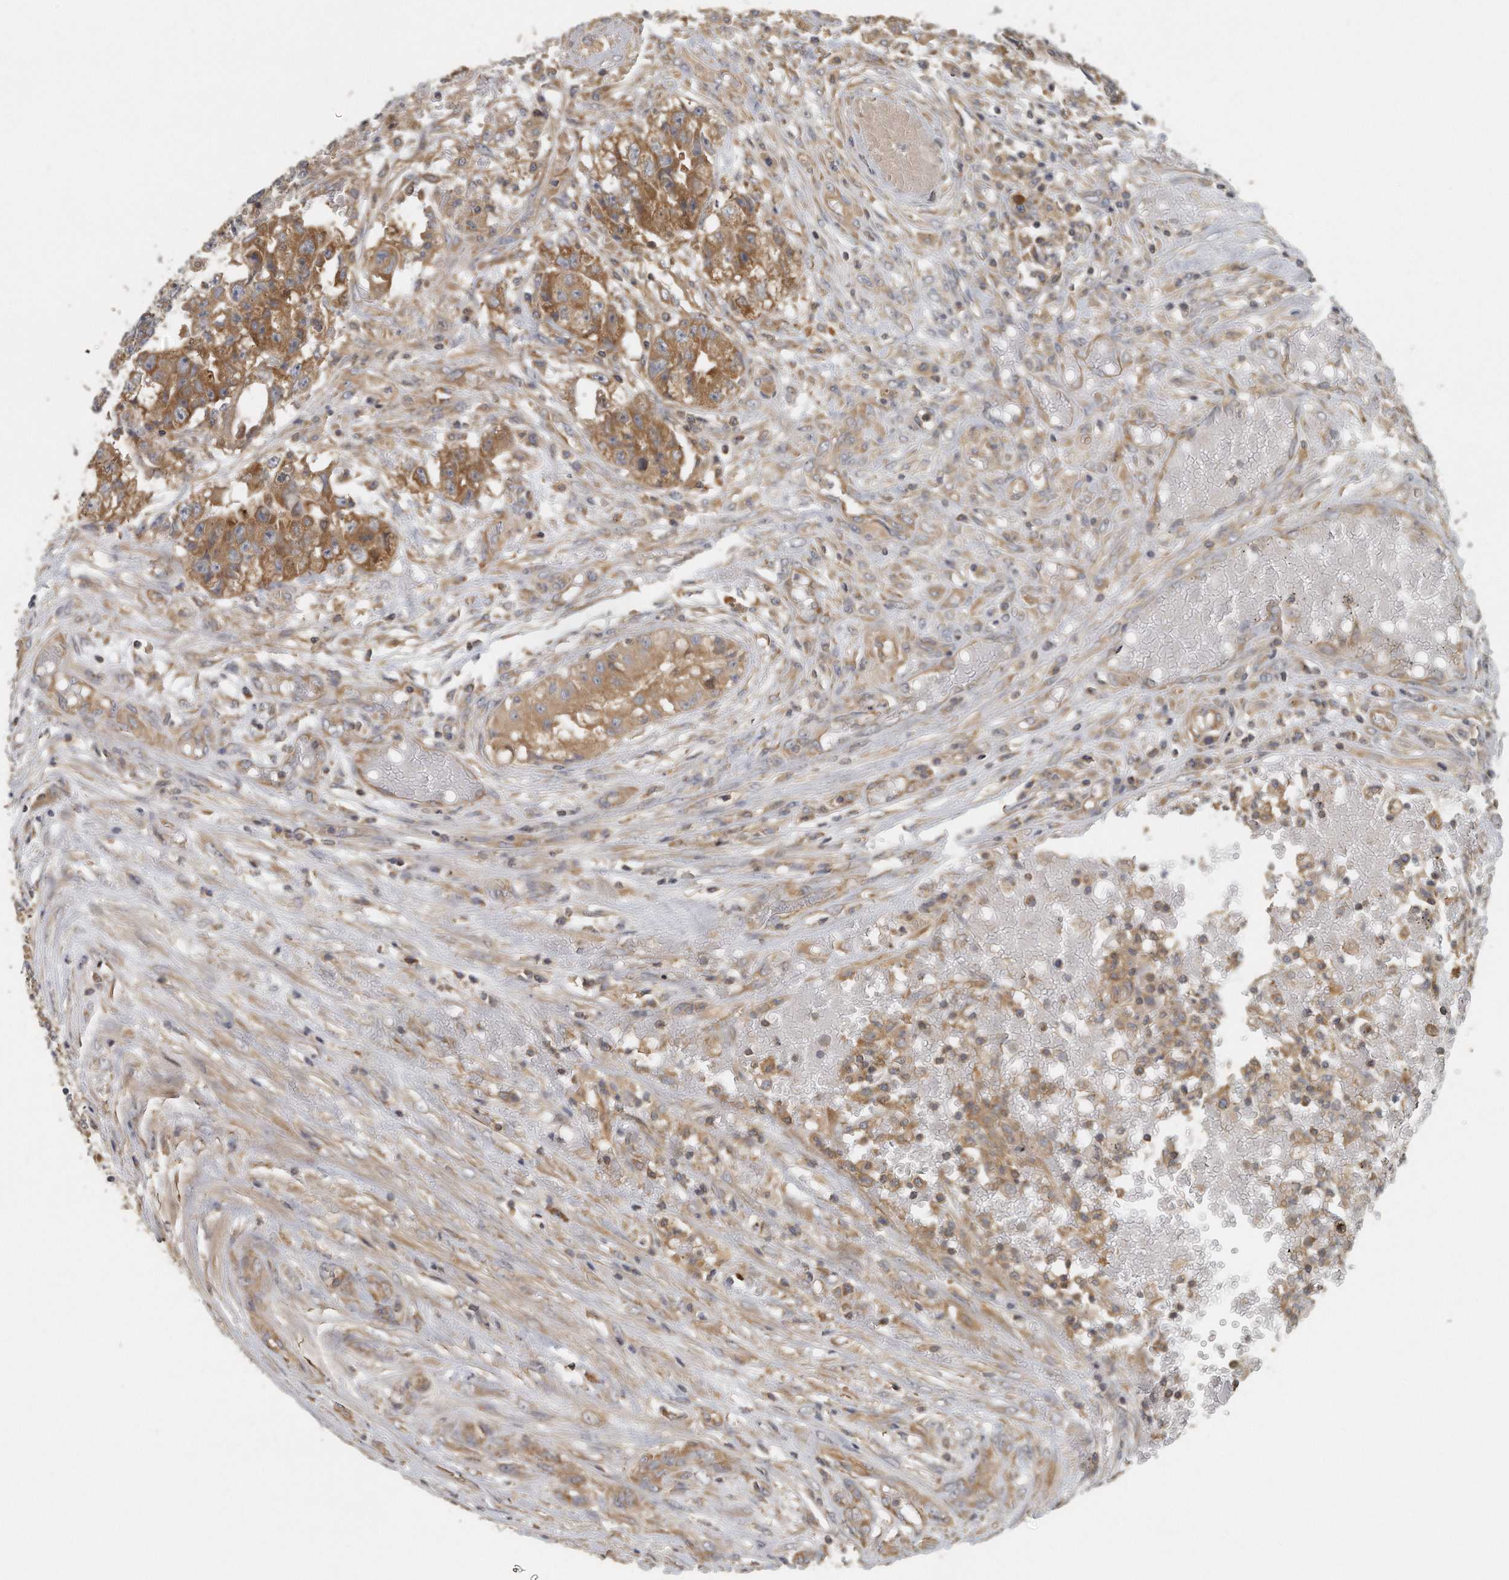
{"staining": {"intensity": "moderate", "quantity": ">75%", "location": "cytoplasmic/membranous"}, "tissue": "testis cancer", "cell_type": "Tumor cells", "image_type": "cancer", "snomed": [{"axis": "morphology", "description": "Carcinoma, Embryonal, NOS"}, {"axis": "topography", "description": "Testis"}], "caption": "High-magnification brightfield microscopy of testis cancer (embryonal carcinoma) stained with DAB (brown) and counterstained with hematoxylin (blue). tumor cells exhibit moderate cytoplasmic/membranous positivity is identified in about>75% of cells.", "gene": "EIF3I", "patient": {"sex": "male", "age": 25}}